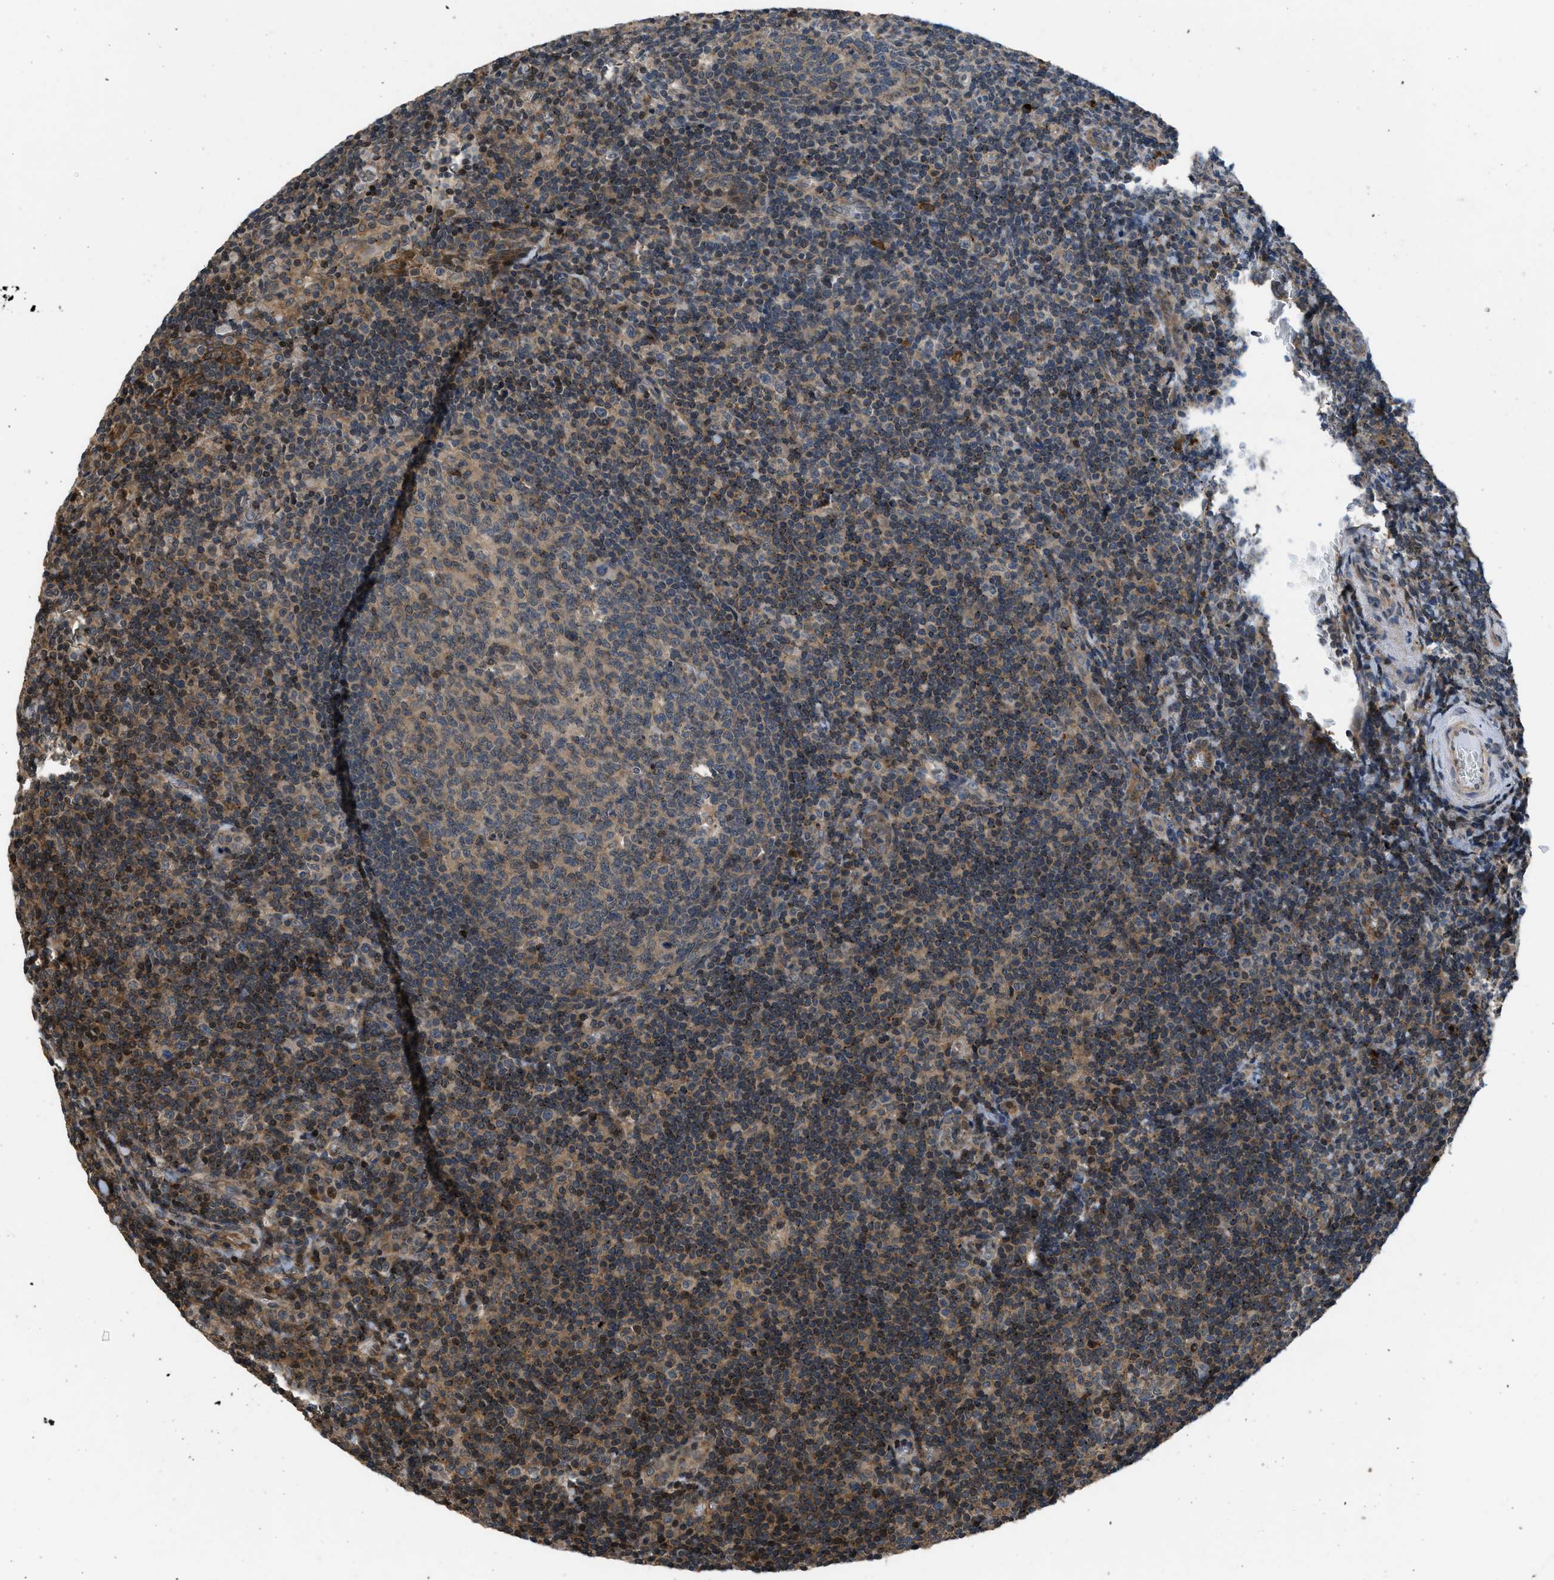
{"staining": {"intensity": "moderate", "quantity": "25%-75%", "location": "cytoplasmic/membranous,nuclear"}, "tissue": "tonsil", "cell_type": "Germinal center cells", "image_type": "normal", "snomed": [{"axis": "morphology", "description": "Normal tissue, NOS"}, {"axis": "topography", "description": "Tonsil"}], "caption": "Tonsil stained for a protein demonstrates moderate cytoplasmic/membranous,nuclear positivity in germinal center cells. (Stains: DAB in brown, nuclei in blue, Microscopy: brightfield microscopy at high magnification).", "gene": "CTBS", "patient": {"sex": "male", "age": 37}}